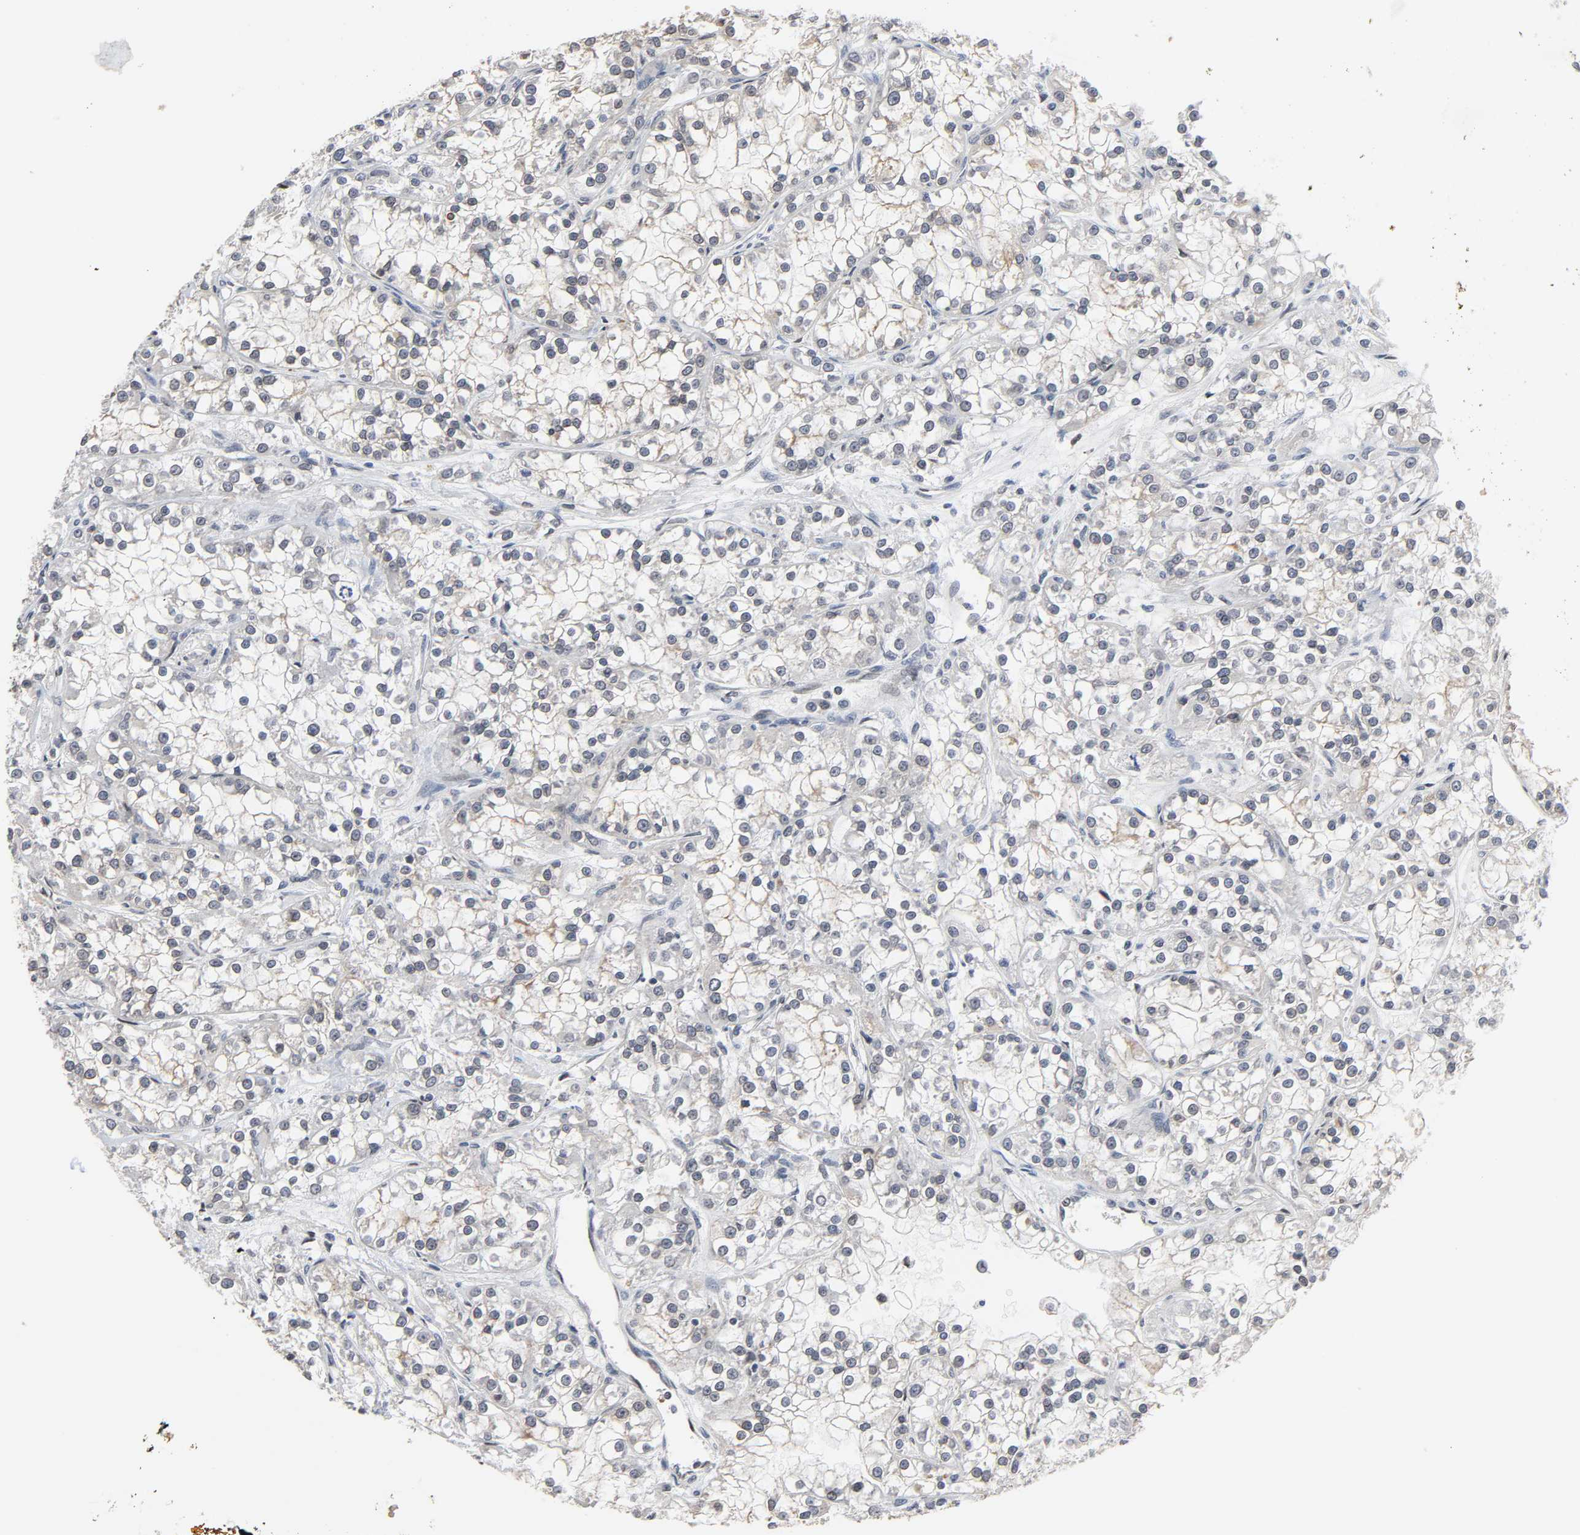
{"staining": {"intensity": "weak", "quantity": "<25%", "location": "cytoplasmic/membranous"}, "tissue": "renal cancer", "cell_type": "Tumor cells", "image_type": "cancer", "snomed": [{"axis": "morphology", "description": "Adenocarcinoma, NOS"}, {"axis": "topography", "description": "Kidney"}], "caption": "Tumor cells are negative for protein expression in human adenocarcinoma (renal).", "gene": "CCDC175", "patient": {"sex": "female", "age": 52}}